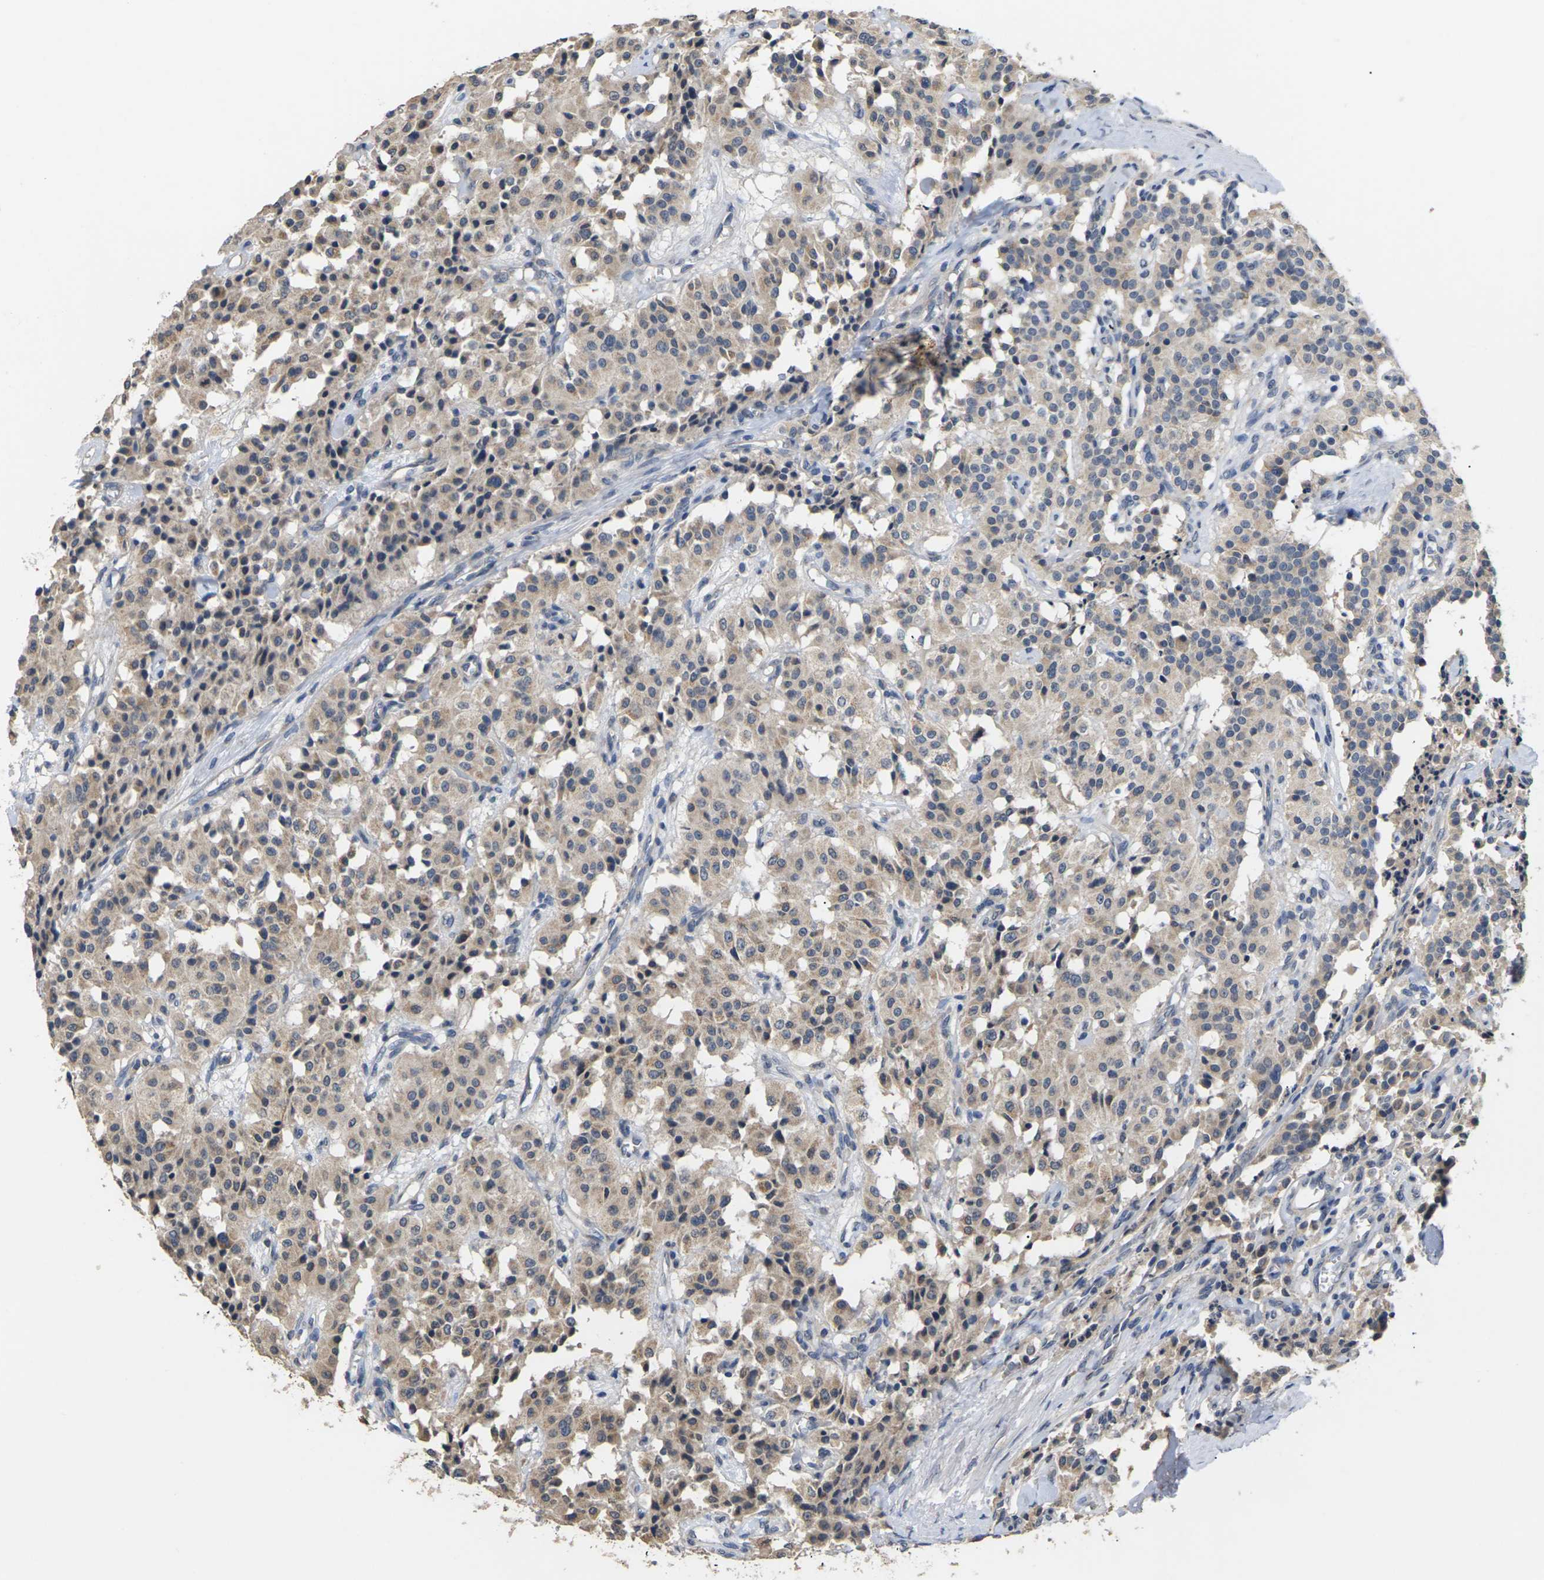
{"staining": {"intensity": "weak", "quantity": ">75%", "location": "cytoplasmic/membranous"}, "tissue": "carcinoid", "cell_type": "Tumor cells", "image_type": "cancer", "snomed": [{"axis": "morphology", "description": "Carcinoid, malignant, NOS"}, {"axis": "topography", "description": "Lung"}], "caption": "A photomicrograph of malignant carcinoid stained for a protein exhibits weak cytoplasmic/membranous brown staining in tumor cells.", "gene": "SLC2A2", "patient": {"sex": "male", "age": 30}}